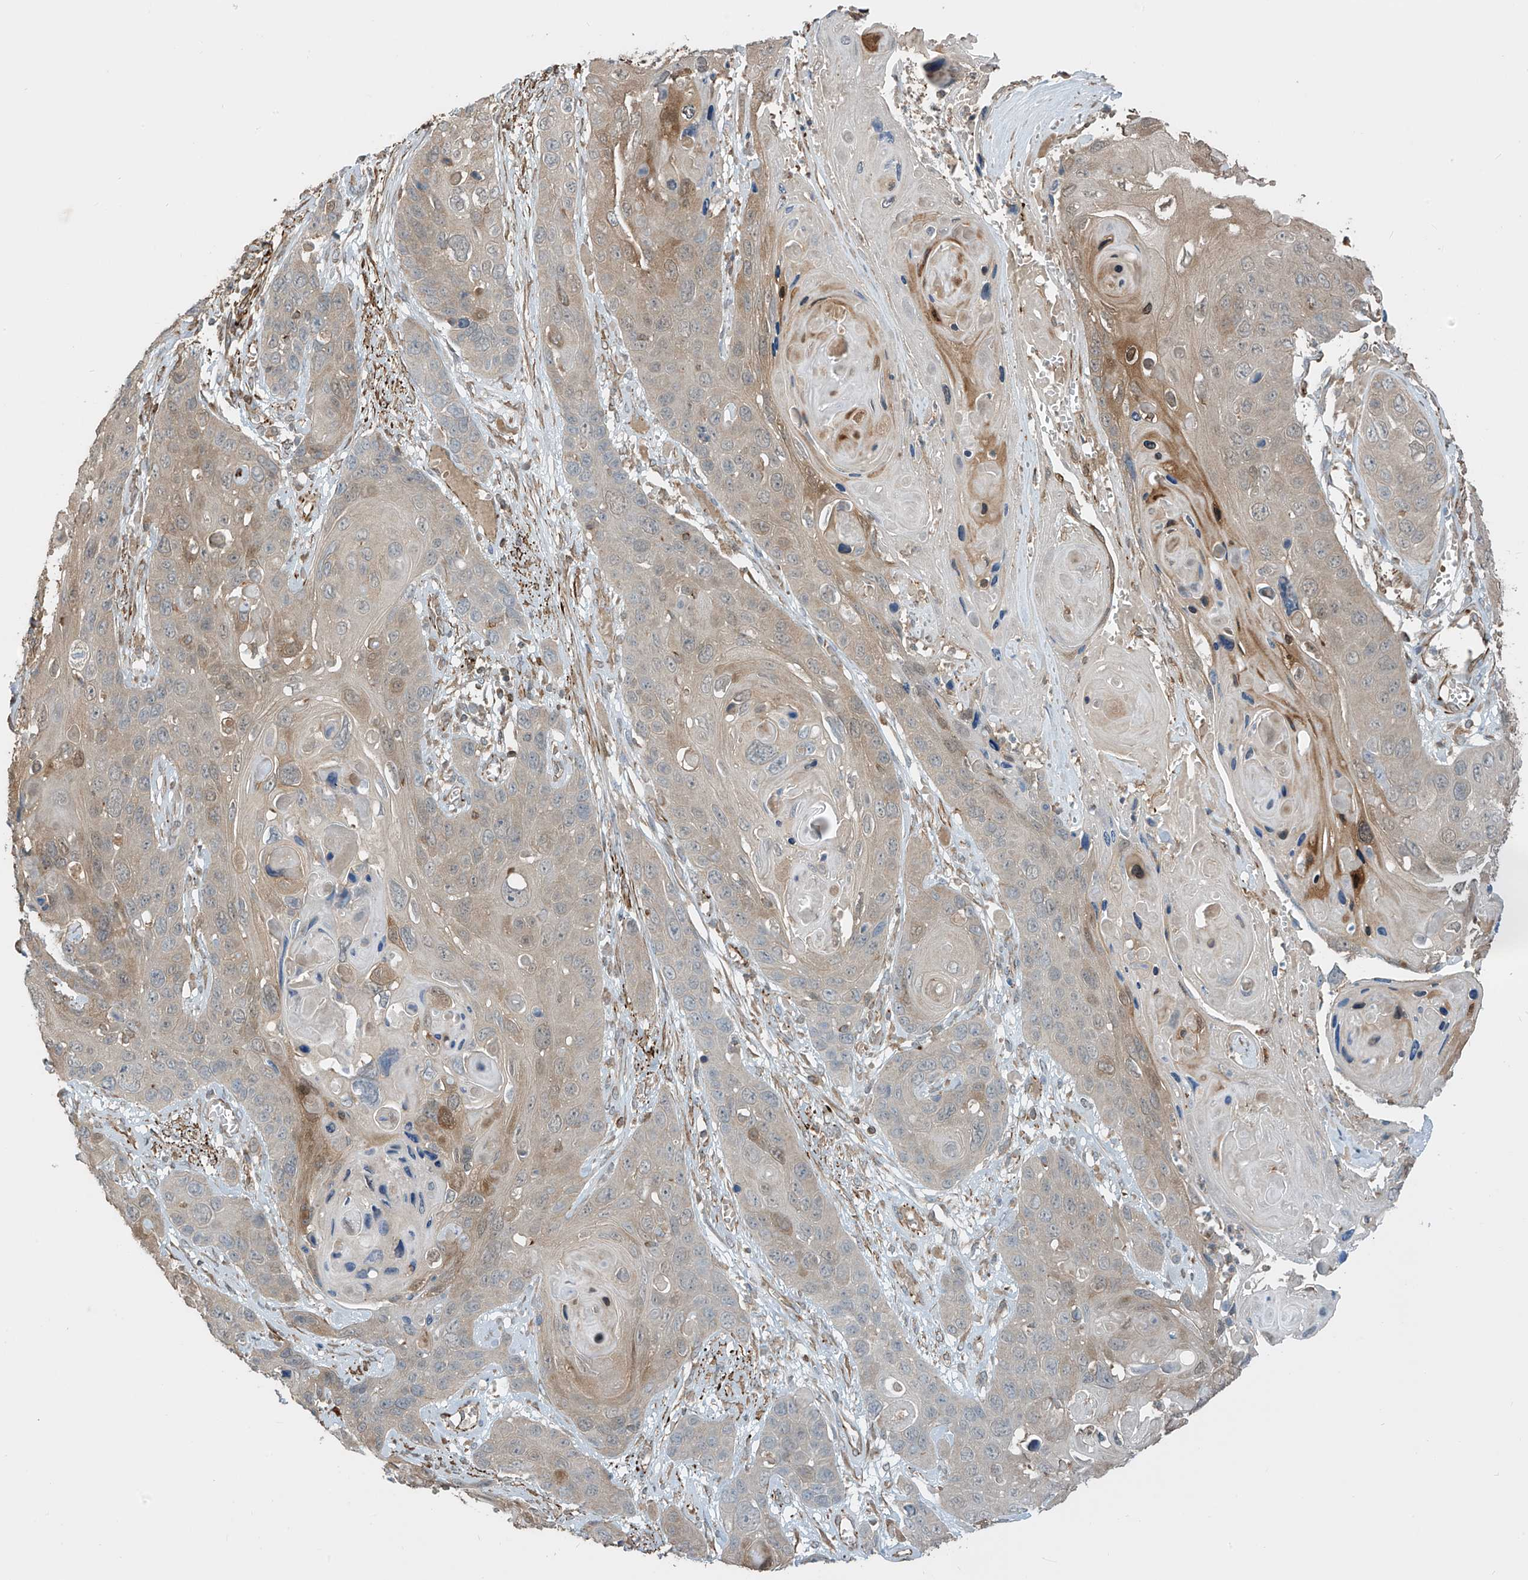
{"staining": {"intensity": "weak", "quantity": "25%-75%", "location": "cytoplasmic/membranous"}, "tissue": "skin cancer", "cell_type": "Tumor cells", "image_type": "cancer", "snomed": [{"axis": "morphology", "description": "Squamous cell carcinoma, NOS"}, {"axis": "topography", "description": "Skin"}], "caption": "Protein expression analysis of human skin squamous cell carcinoma reveals weak cytoplasmic/membranous staining in approximately 25%-75% of tumor cells.", "gene": "SH3BGRL3", "patient": {"sex": "male", "age": 55}}